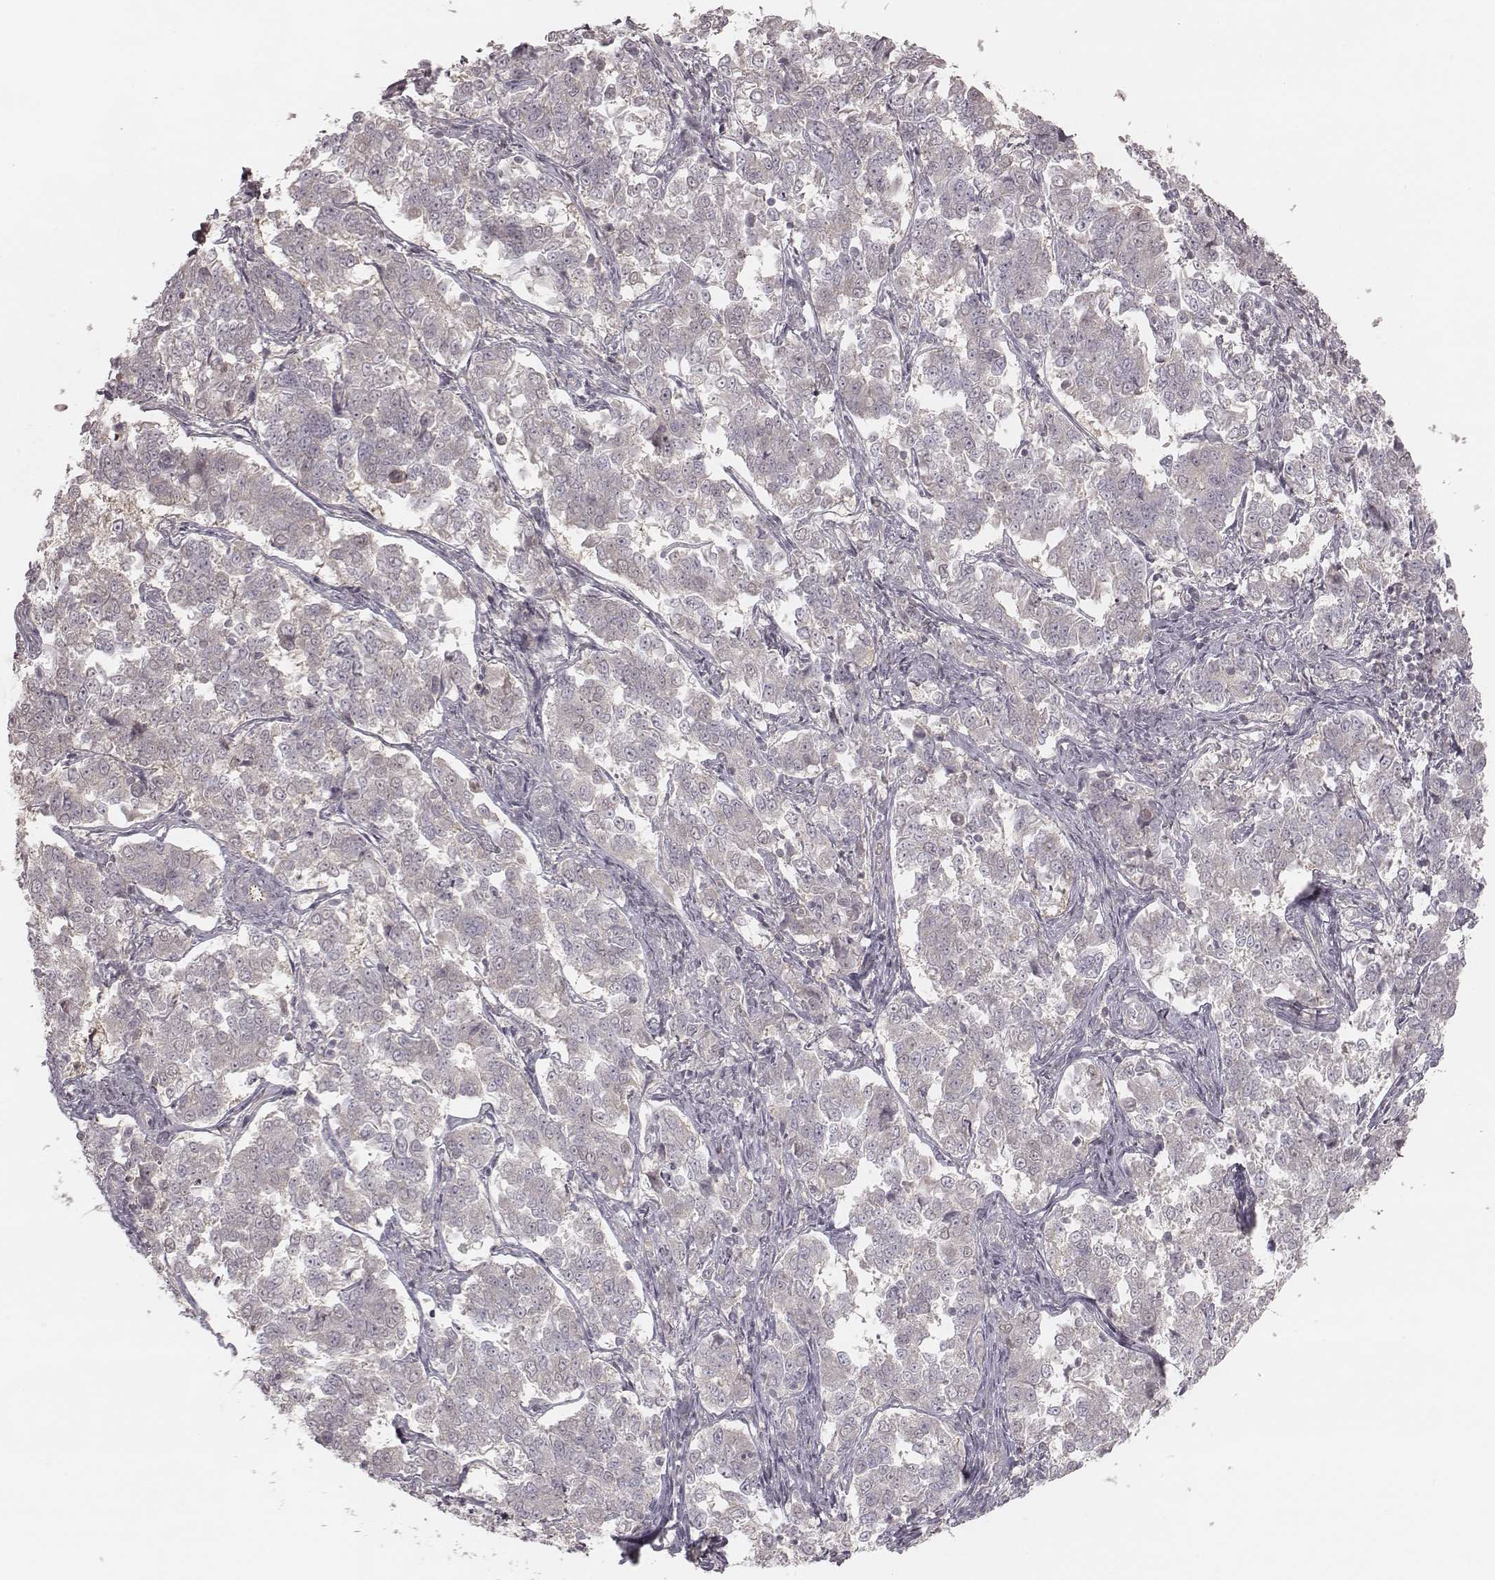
{"staining": {"intensity": "weak", "quantity": "25%-75%", "location": "cytoplasmic/membranous"}, "tissue": "endometrial cancer", "cell_type": "Tumor cells", "image_type": "cancer", "snomed": [{"axis": "morphology", "description": "Adenocarcinoma, NOS"}, {"axis": "topography", "description": "Endometrium"}], "caption": "Protein staining by IHC exhibits weak cytoplasmic/membranous positivity in about 25%-75% of tumor cells in endometrial cancer. (IHC, brightfield microscopy, high magnification).", "gene": "TDRD5", "patient": {"sex": "female", "age": 43}}